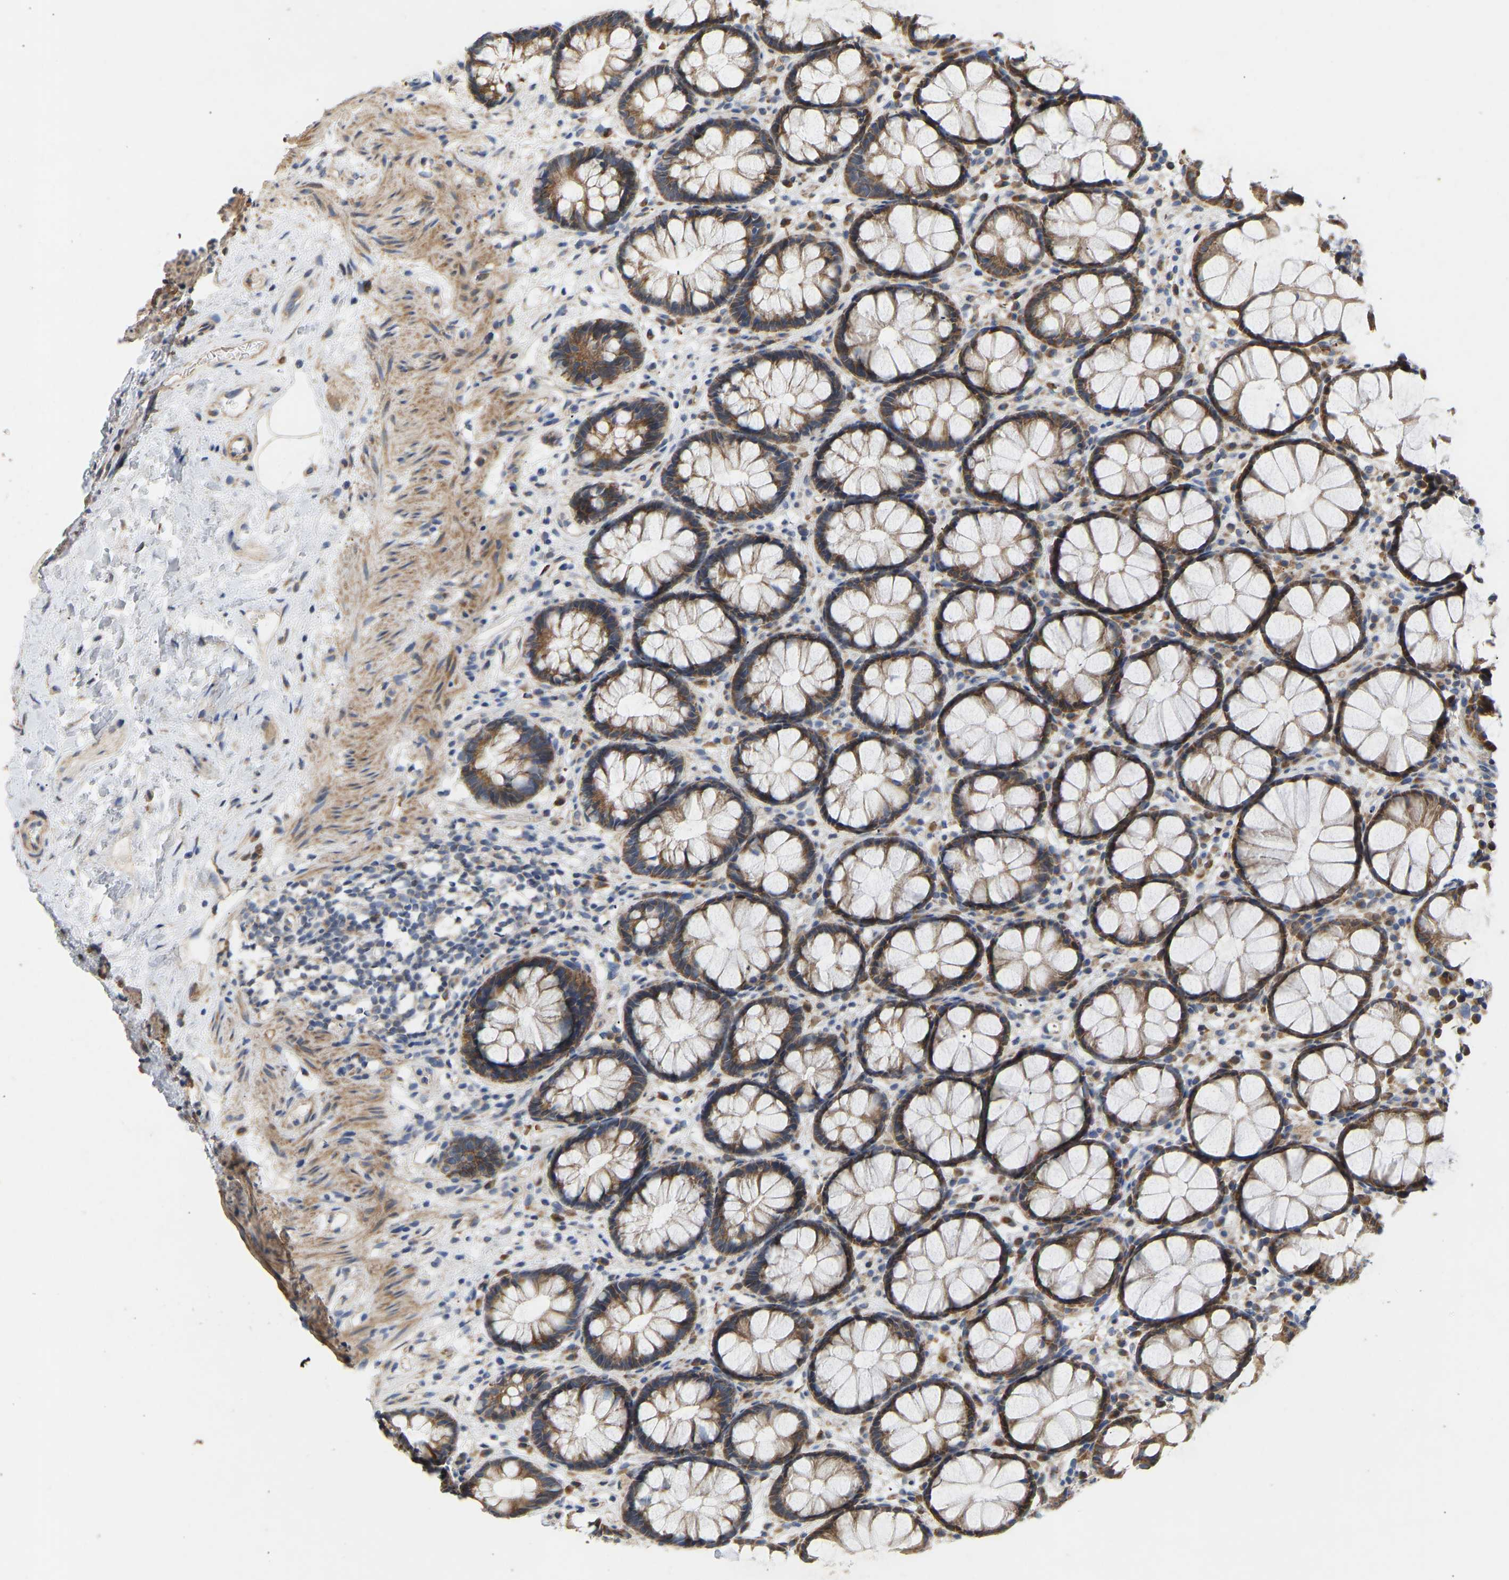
{"staining": {"intensity": "strong", "quantity": ">75%", "location": "cytoplasmic/membranous"}, "tissue": "rectum", "cell_type": "Glandular cells", "image_type": "normal", "snomed": [{"axis": "morphology", "description": "Normal tissue, NOS"}, {"axis": "topography", "description": "Rectum"}], "caption": "The immunohistochemical stain shows strong cytoplasmic/membranous positivity in glandular cells of unremarkable rectum. (DAB = brown stain, brightfield microscopy at high magnification).", "gene": "HACD2", "patient": {"sex": "male", "age": 64}}